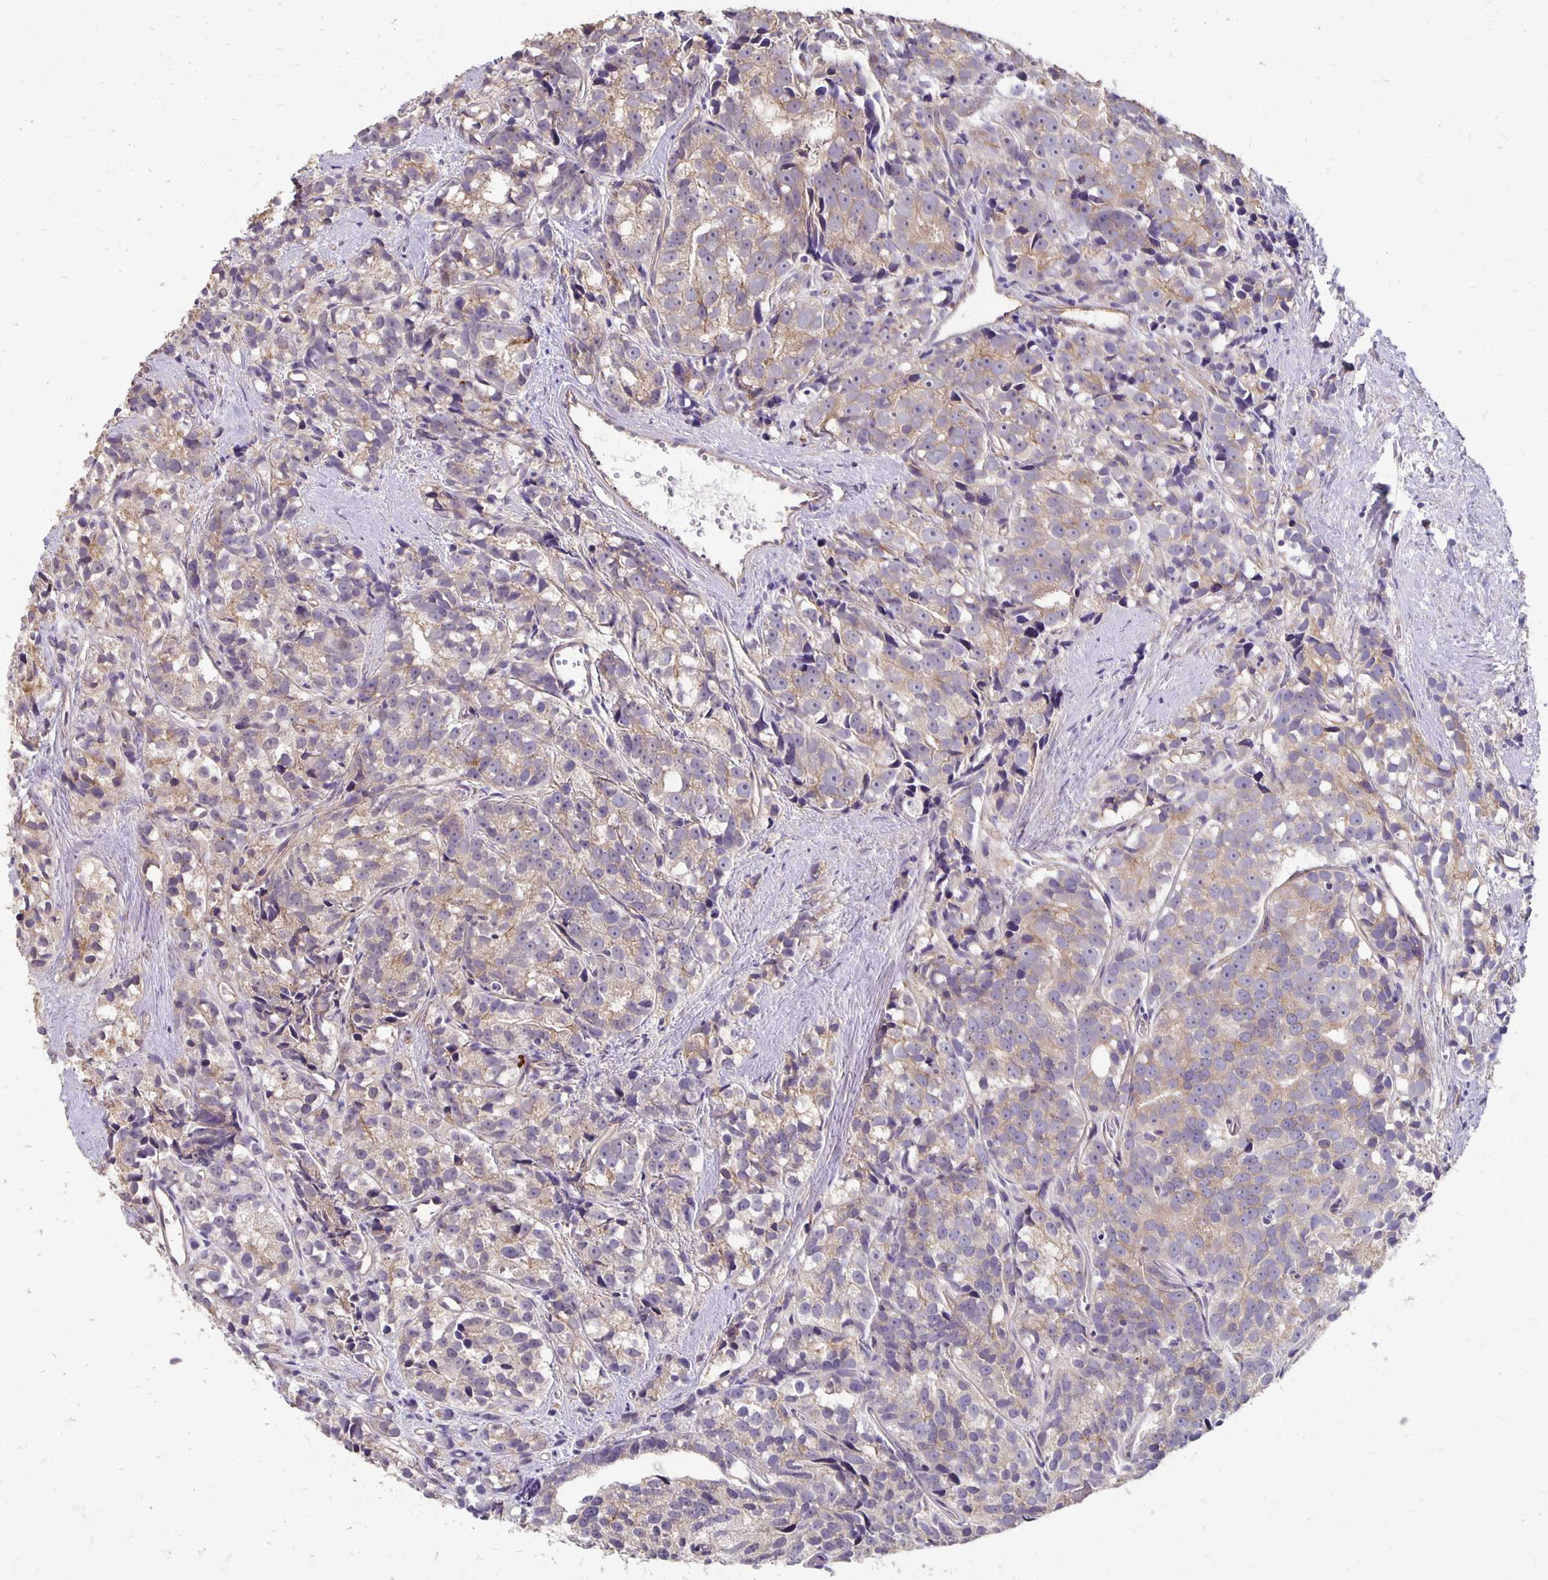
{"staining": {"intensity": "moderate", "quantity": "25%-75%", "location": "cytoplasmic/membranous"}, "tissue": "prostate cancer", "cell_type": "Tumor cells", "image_type": "cancer", "snomed": [{"axis": "morphology", "description": "Adenocarcinoma, High grade"}, {"axis": "topography", "description": "Prostate"}], "caption": "Immunohistochemical staining of human prostate cancer exhibits moderate cytoplasmic/membranous protein staining in approximately 25%-75% of tumor cells.", "gene": "PPP1R3E", "patient": {"sex": "male", "age": 77}}